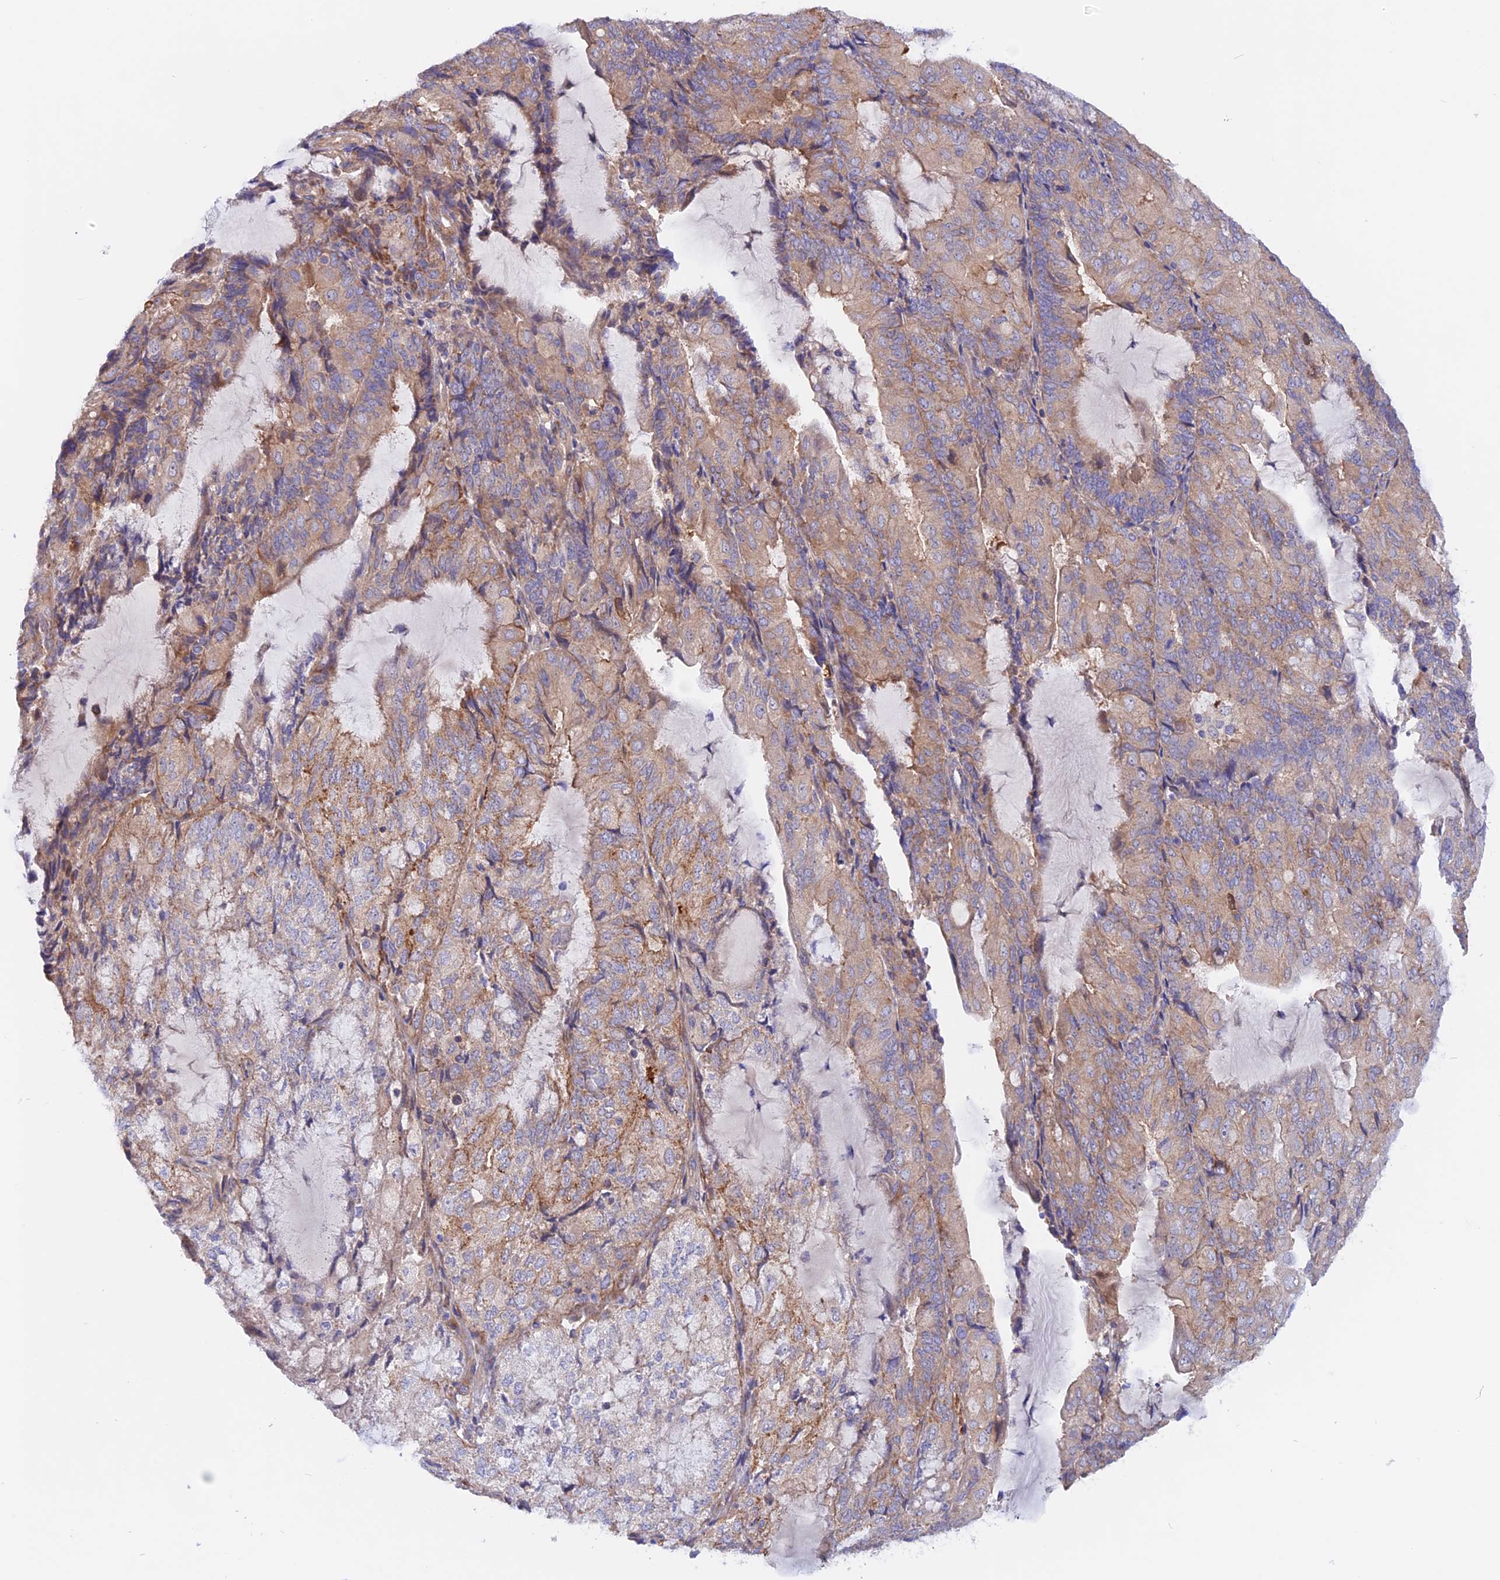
{"staining": {"intensity": "weak", "quantity": ">75%", "location": "cytoplasmic/membranous"}, "tissue": "endometrial cancer", "cell_type": "Tumor cells", "image_type": "cancer", "snomed": [{"axis": "morphology", "description": "Adenocarcinoma, NOS"}, {"axis": "topography", "description": "Endometrium"}], "caption": "IHC photomicrograph of endometrial adenocarcinoma stained for a protein (brown), which shows low levels of weak cytoplasmic/membranous expression in approximately >75% of tumor cells.", "gene": "HYCC1", "patient": {"sex": "female", "age": 81}}